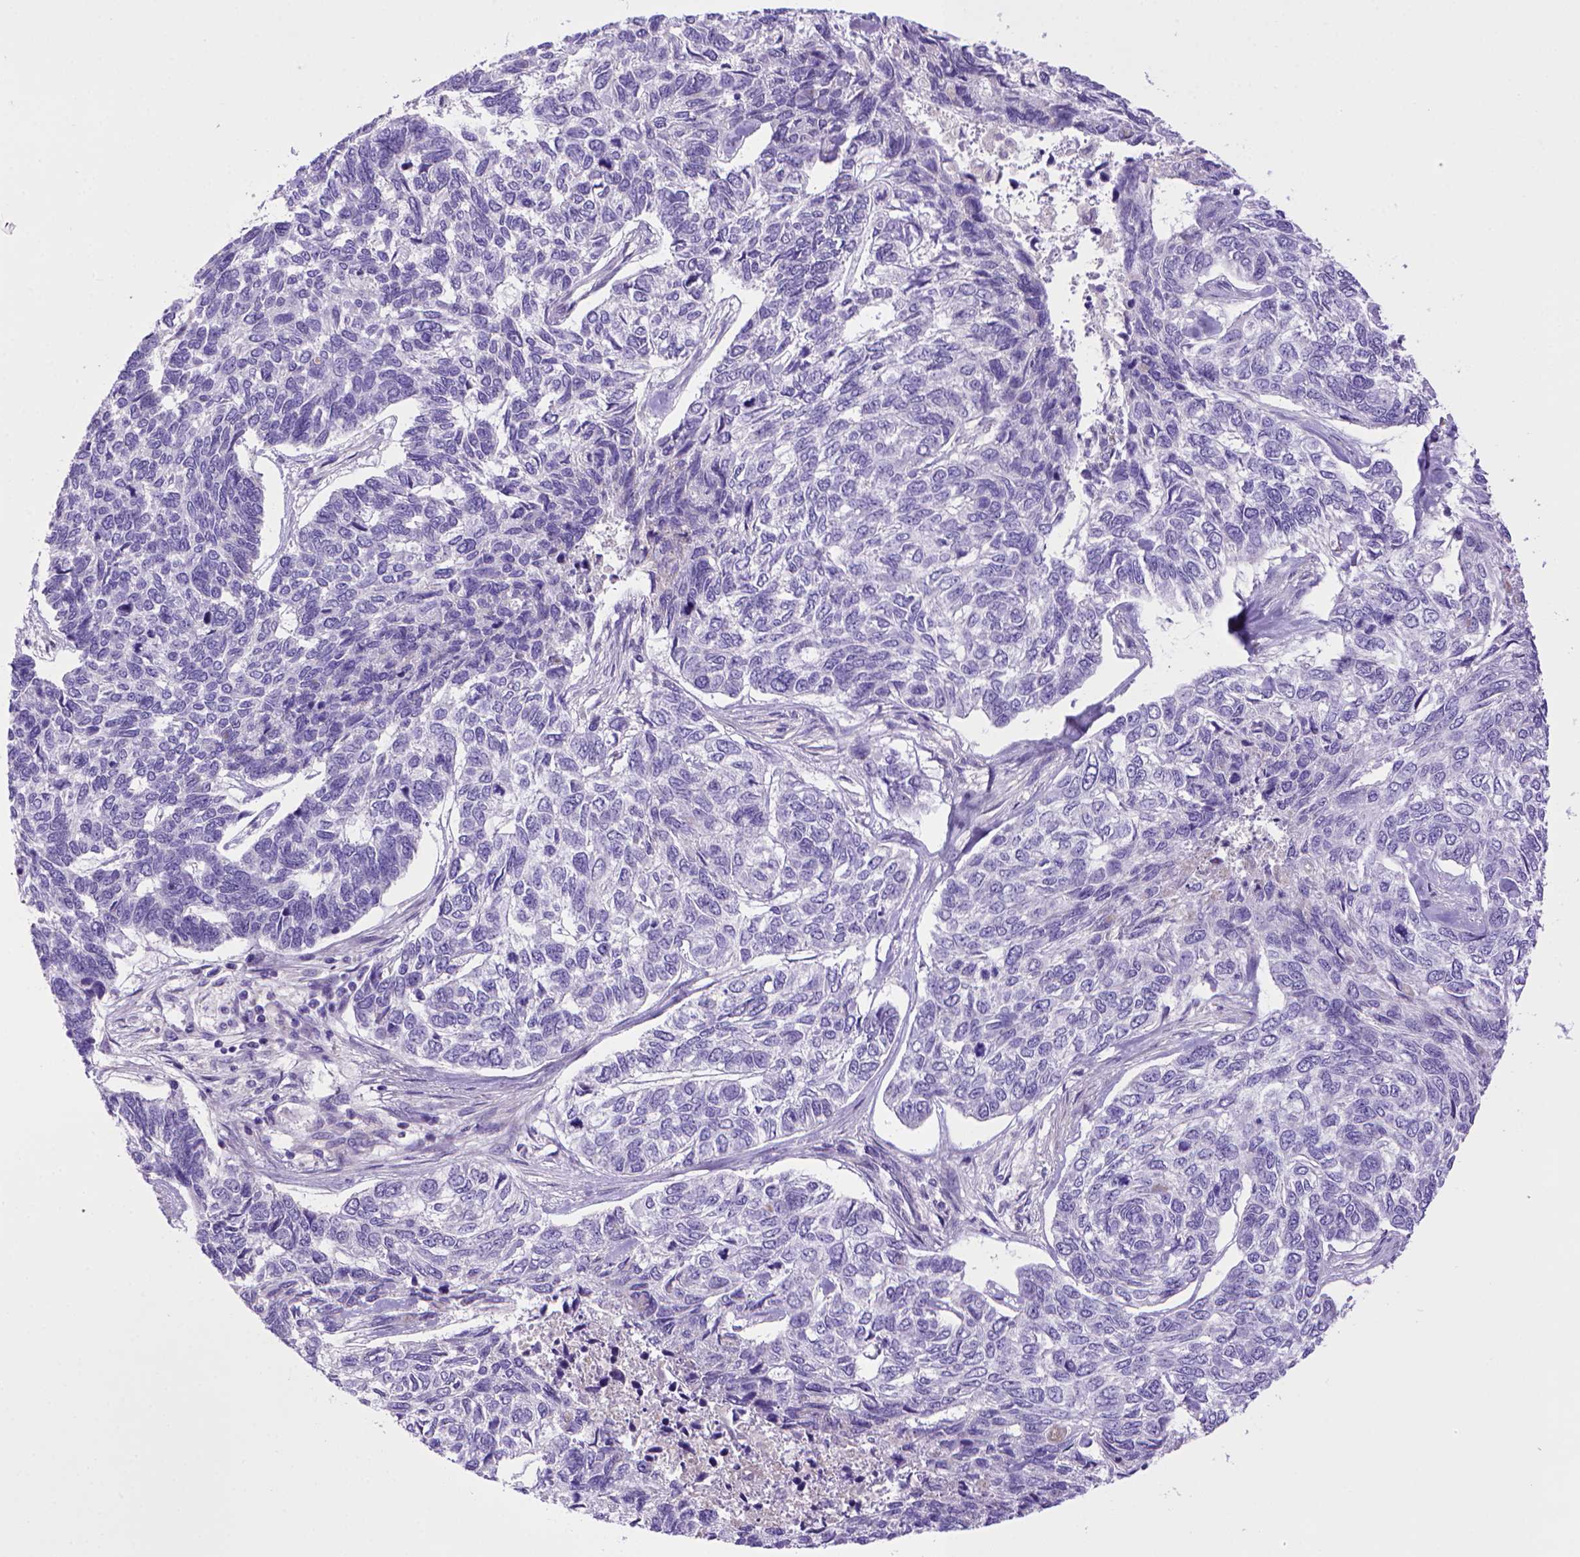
{"staining": {"intensity": "negative", "quantity": "none", "location": "none"}, "tissue": "skin cancer", "cell_type": "Tumor cells", "image_type": "cancer", "snomed": [{"axis": "morphology", "description": "Basal cell carcinoma"}, {"axis": "topography", "description": "Skin"}], "caption": "The image displays no staining of tumor cells in basal cell carcinoma (skin). (DAB IHC with hematoxylin counter stain).", "gene": "BAAT", "patient": {"sex": "female", "age": 65}}